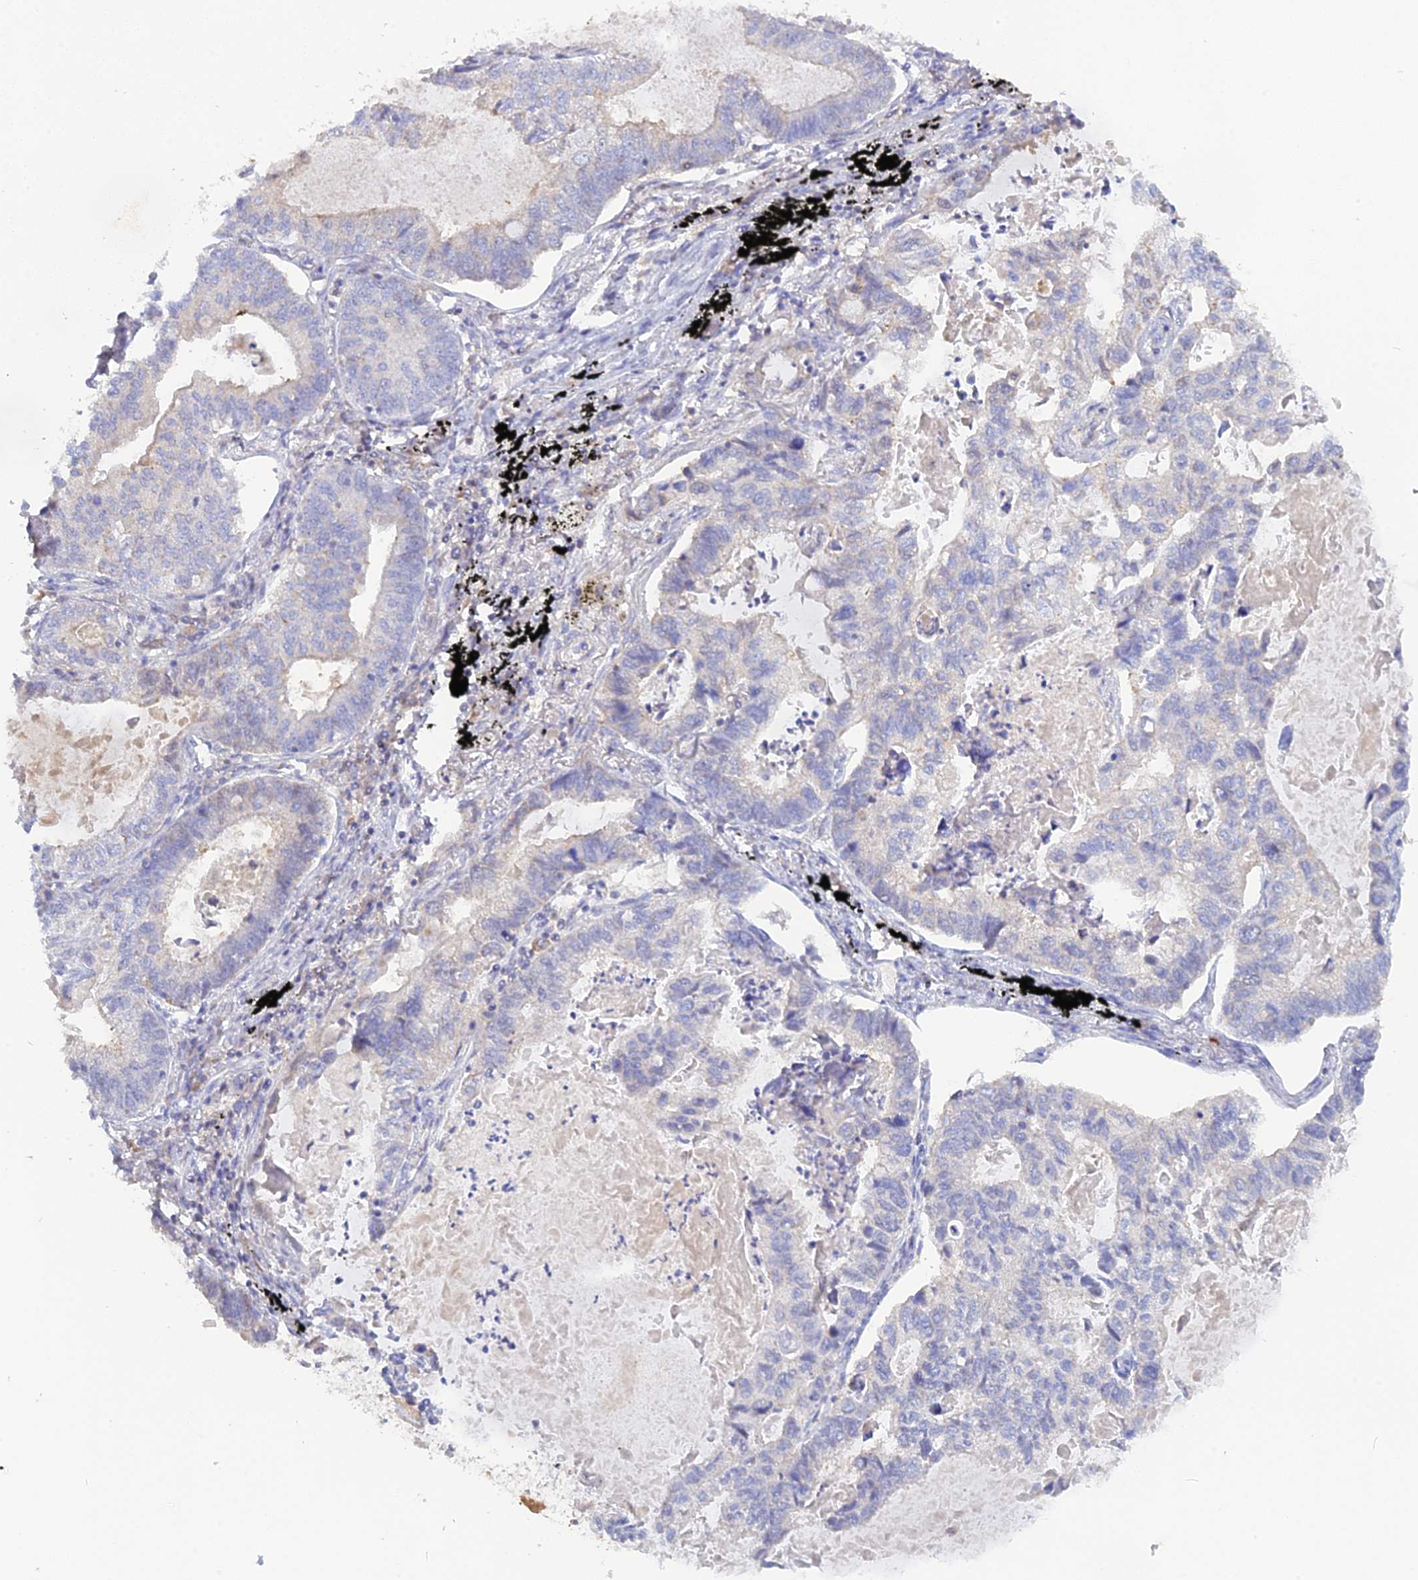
{"staining": {"intensity": "negative", "quantity": "none", "location": "none"}, "tissue": "lung cancer", "cell_type": "Tumor cells", "image_type": "cancer", "snomed": [{"axis": "morphology", "description": "Adenocarcinoma, NOS"}, {"axis": "topography", "description": "Lung"}], "caption": "Protein analysis of lung adenocarcinoma demonstrates no significant expression in tumor cells. (DAB (3,3'-diaminobenzidine) immunohistochemistry (IHC), high magnification).", "gene": "ADGRA1", "patient": {"sex": "male", "age": 67}}